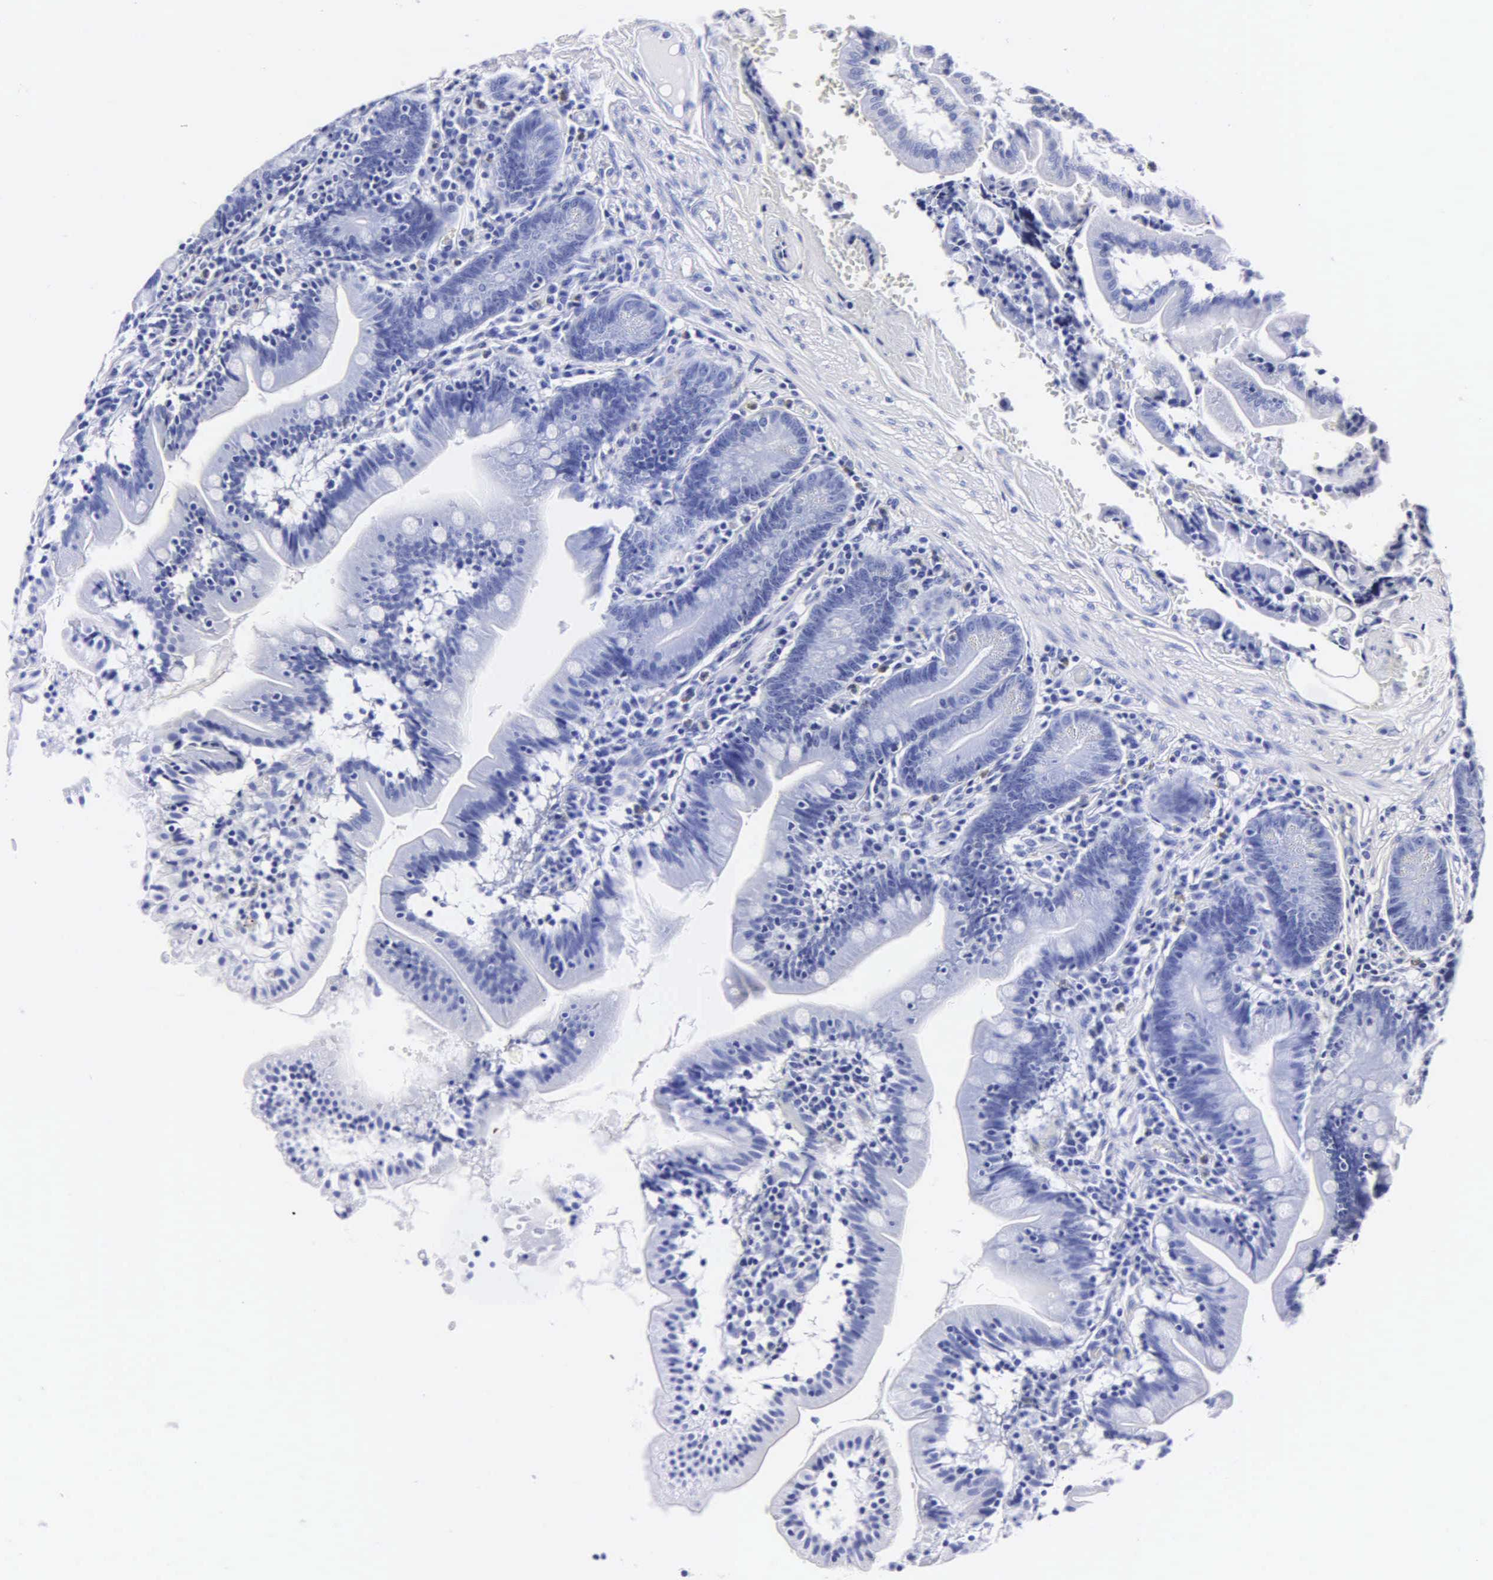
{"staining": {"intensity": "negative", "quantity": "none", "location": "none"}, "tissue": "small intestine", "cell_type": "Glandular cells", "image_type": "normal", "snomed": [{"axis": "morphology", "description": "Normal tissue, NOS"}, {"axis": "topography", "description": "Small intestine"}], "caption": "IHC image of benign small intestine: small intestine stained with DAB exhibits no significant protein positivity in glandular cells.", "gene": "MB", "patient": {"sex": "female", "age": 69}}